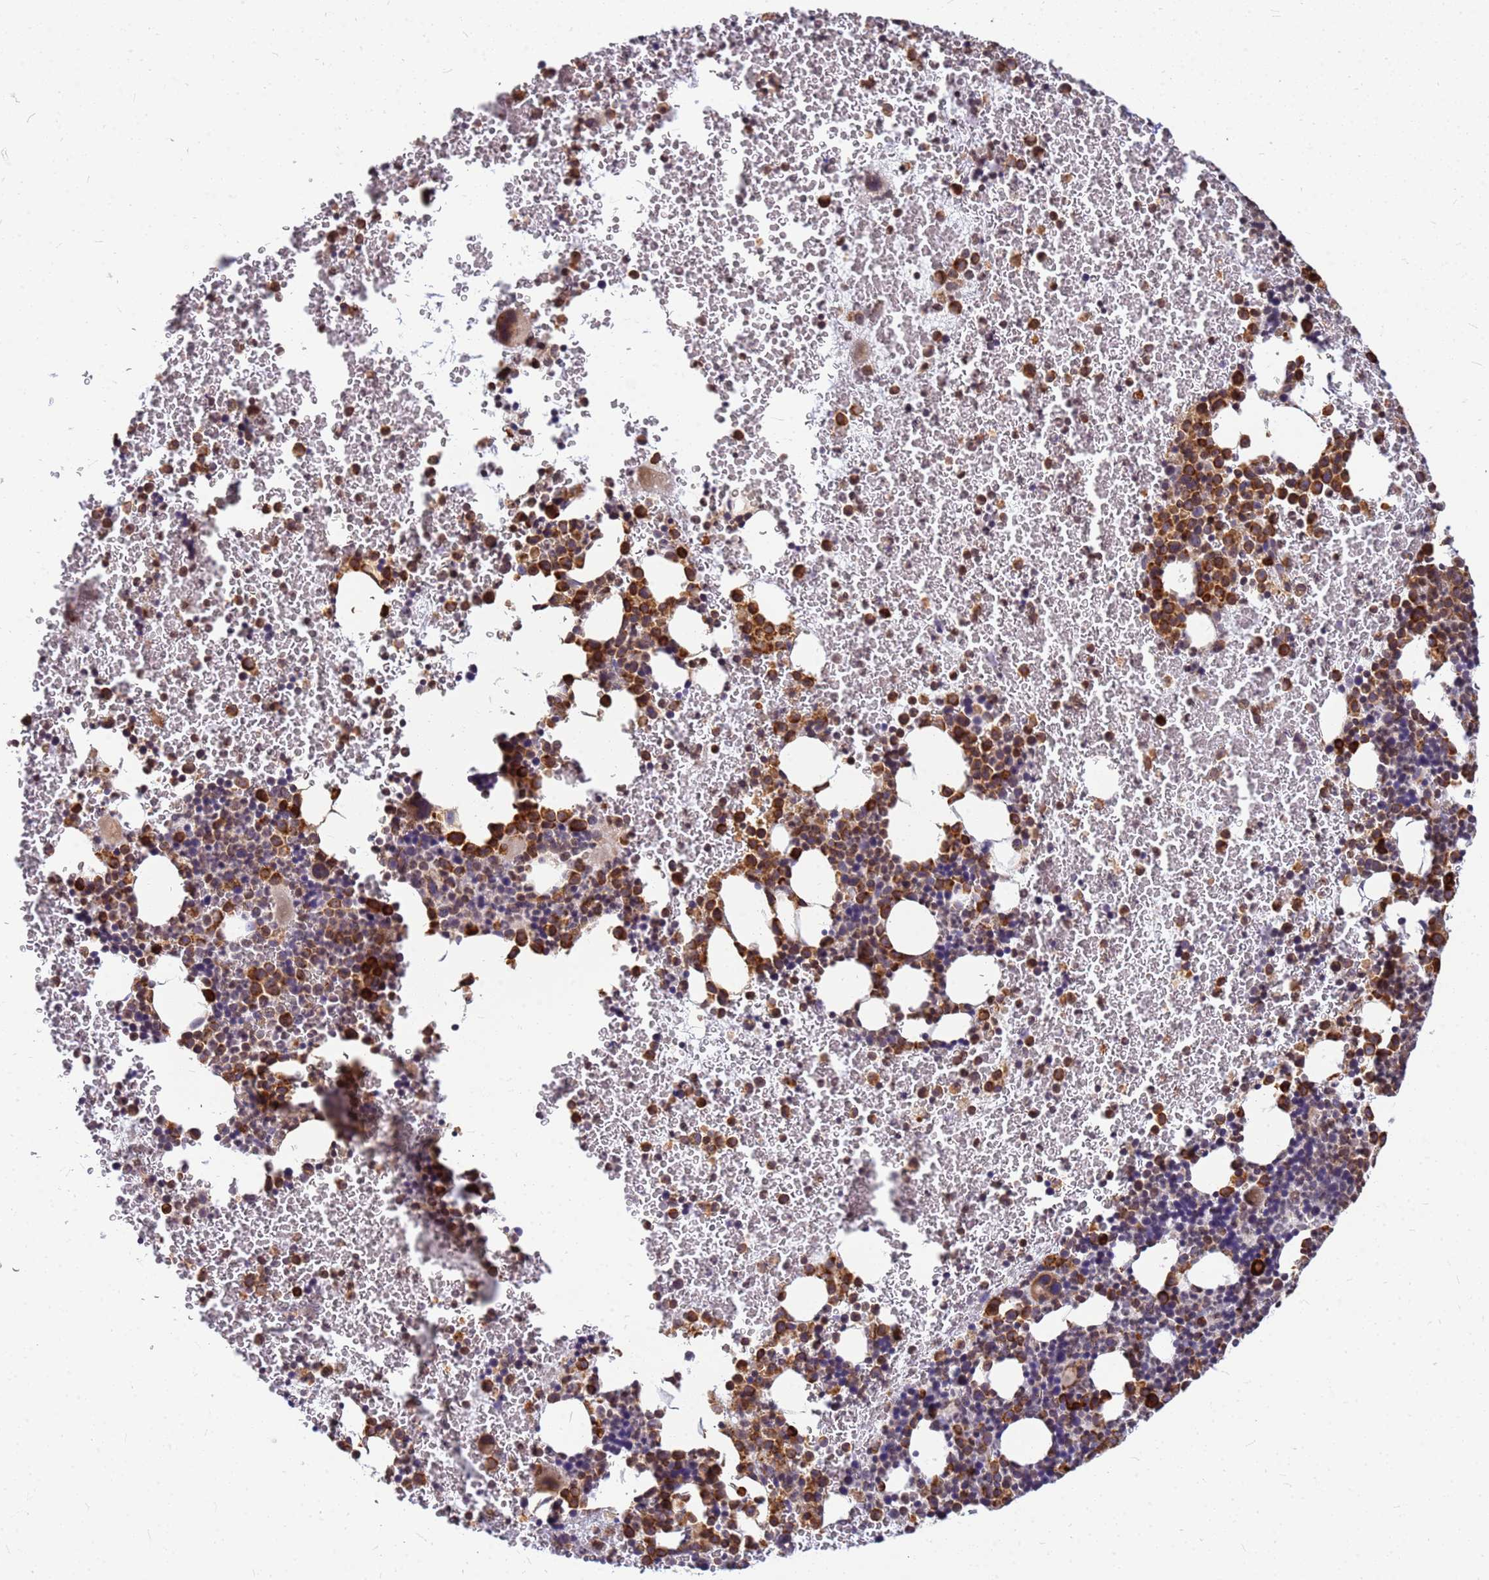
{"staining": {"intensity": "strong", "quantity": "25%-75%", "location": "cytoplasmic/membranous"}, "tissue": "bone marrow", "cell_type": "Hematopoietic cells", "image_type": "normal", "snomed": [{"axis": "morphology", "description": "Normal tissue, NOS"}, {"axis": "topography", "description": "Bone marrow"}], "caption": "The immunohistochemical stain labels strong cytoplasmic/membranous expression in hematopoietic cells of benign bone marrow.", "gene": "SSR4", "patient": {"sex": "male", "age": 11}}